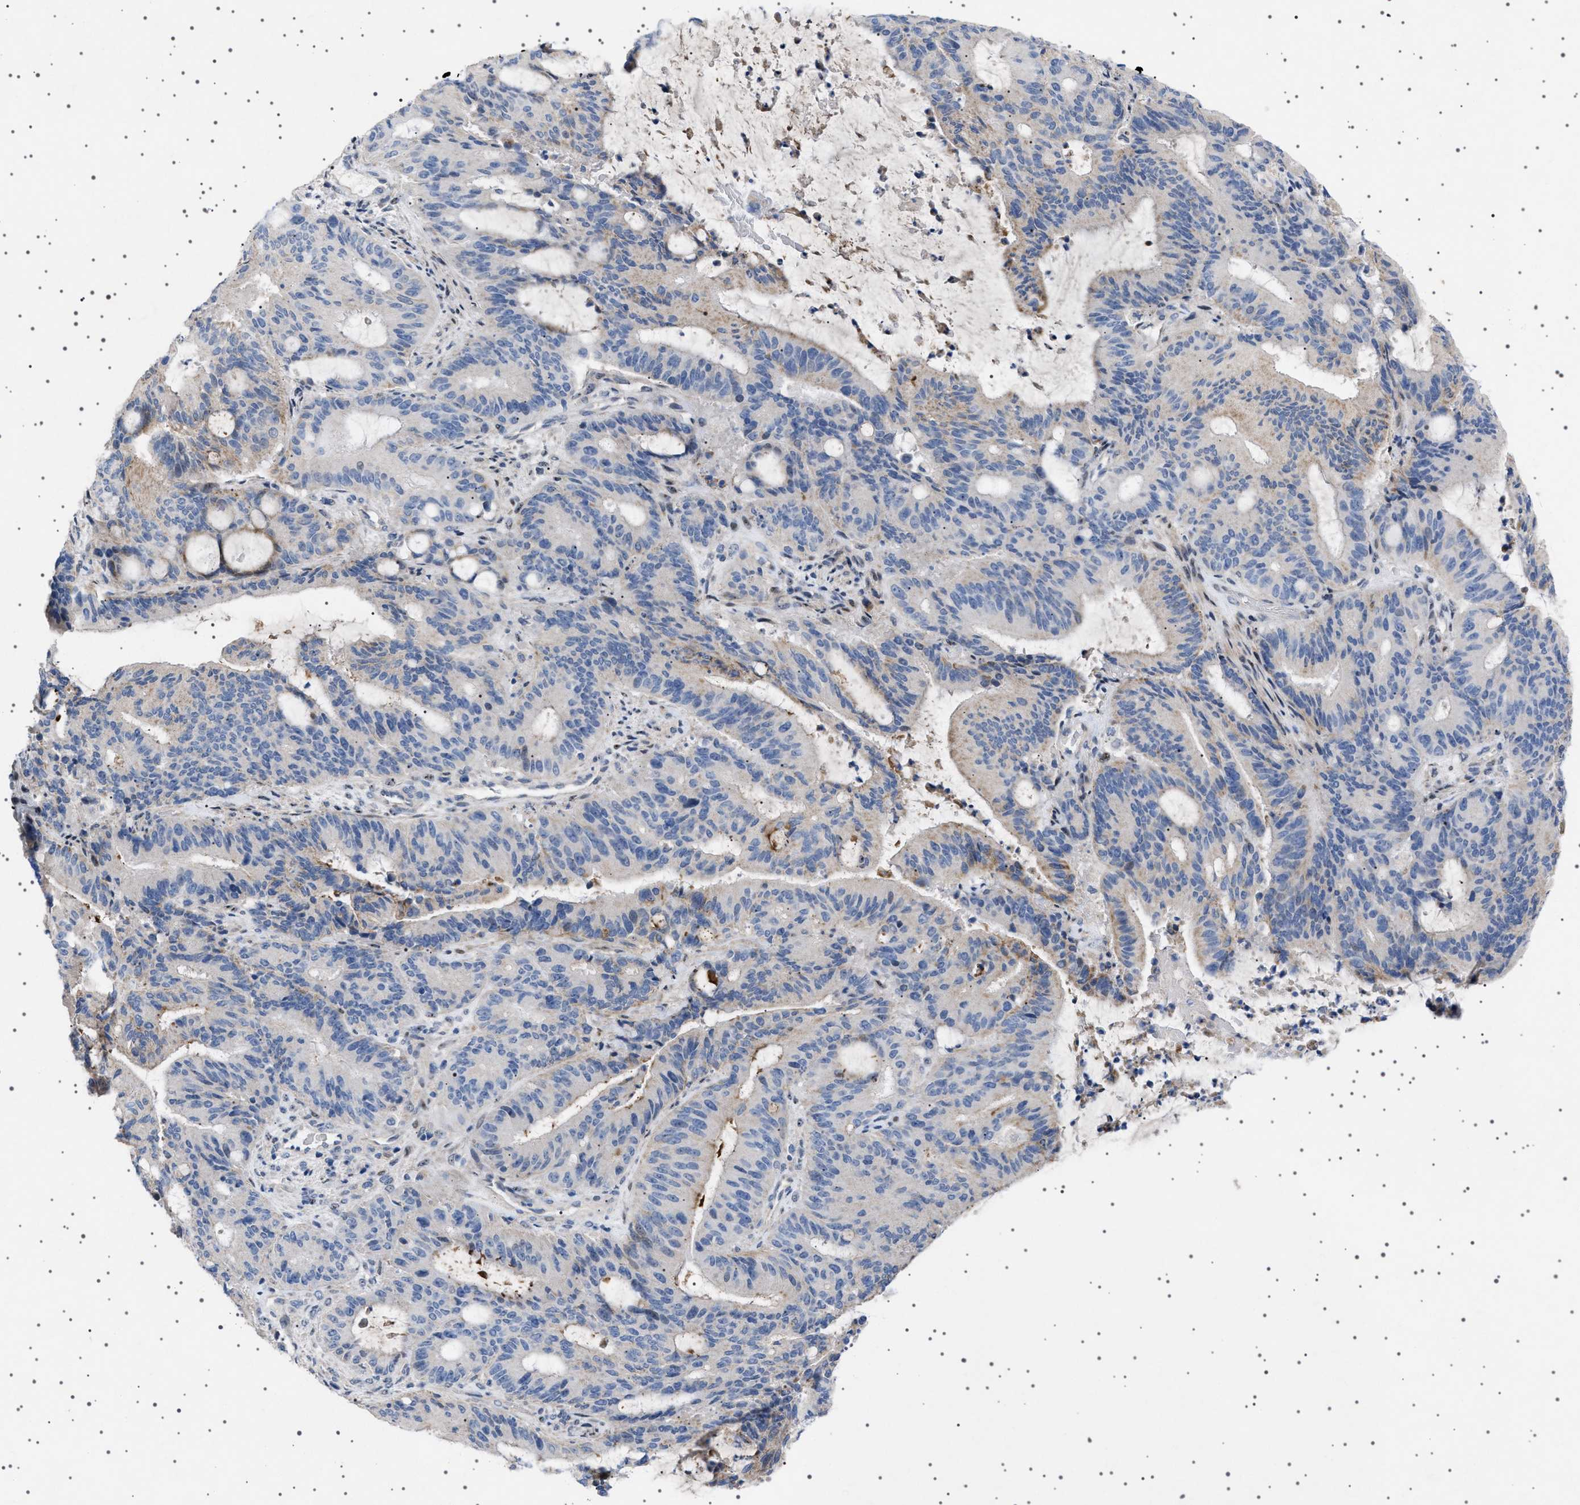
{"staining": {"intensity": "weak", "quantity": "<25%", "location": "cytoplasmic/membranous"}, "tissue": "liver cancer", "cell_type": "Tumor cells", "image_type": "cancer", "snomed": [{"axis": "morphology", "description": "Normal tissue, NOS"}, {"axis": "morphology", "description": "Cholangiocarcinoma"}, {"axis": "topography", "description": "Liver"}, {"axis": "topography", "description": "Peripheral nerve tissue"}], "caption": "Liver cancer was stained to show a protein in brown. There is no significant positivity in tumor cells.", "gene": "HTR1A", "patient": {"sex": "female", "age": 73}}